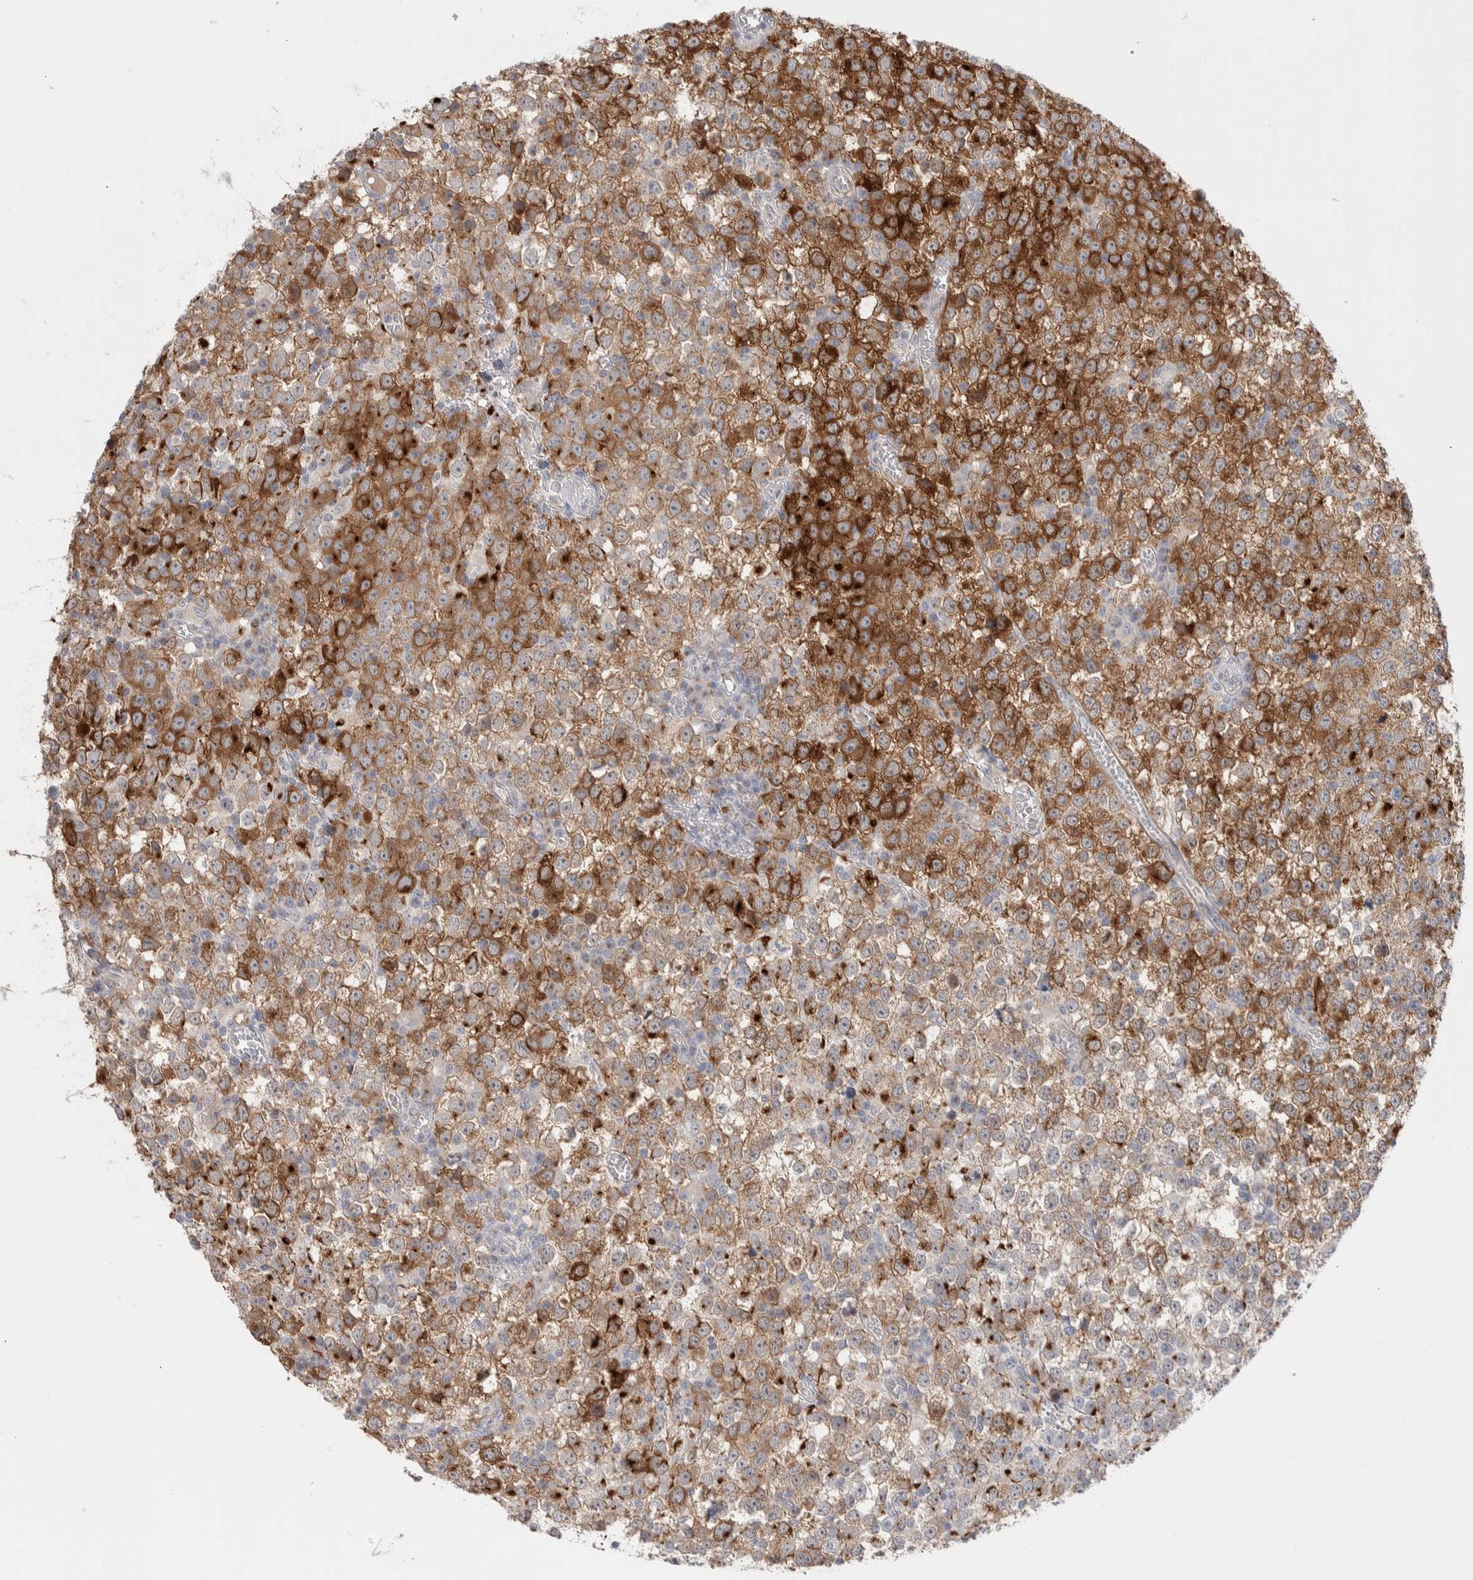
{"staining": {"intensity": "strong", "quantity": ">75%", "location": "cytoplasmic/membranous"}, "tissue": "testis cancer", "cell_type": "Tumor cells", "image_type": "cancer", "snomed": [{"axis": "morphology", "description": "Seminoma, NOS"}, {"axis": "topography", "description": "Testis"}], "caption": "IHC of human testis seminoma displays high levels of strong cytoplasmic/membranous expression in about >75% of tumor cells.", "gene": "C1orf112", "patient": {"sex": "male", "age": 65}}